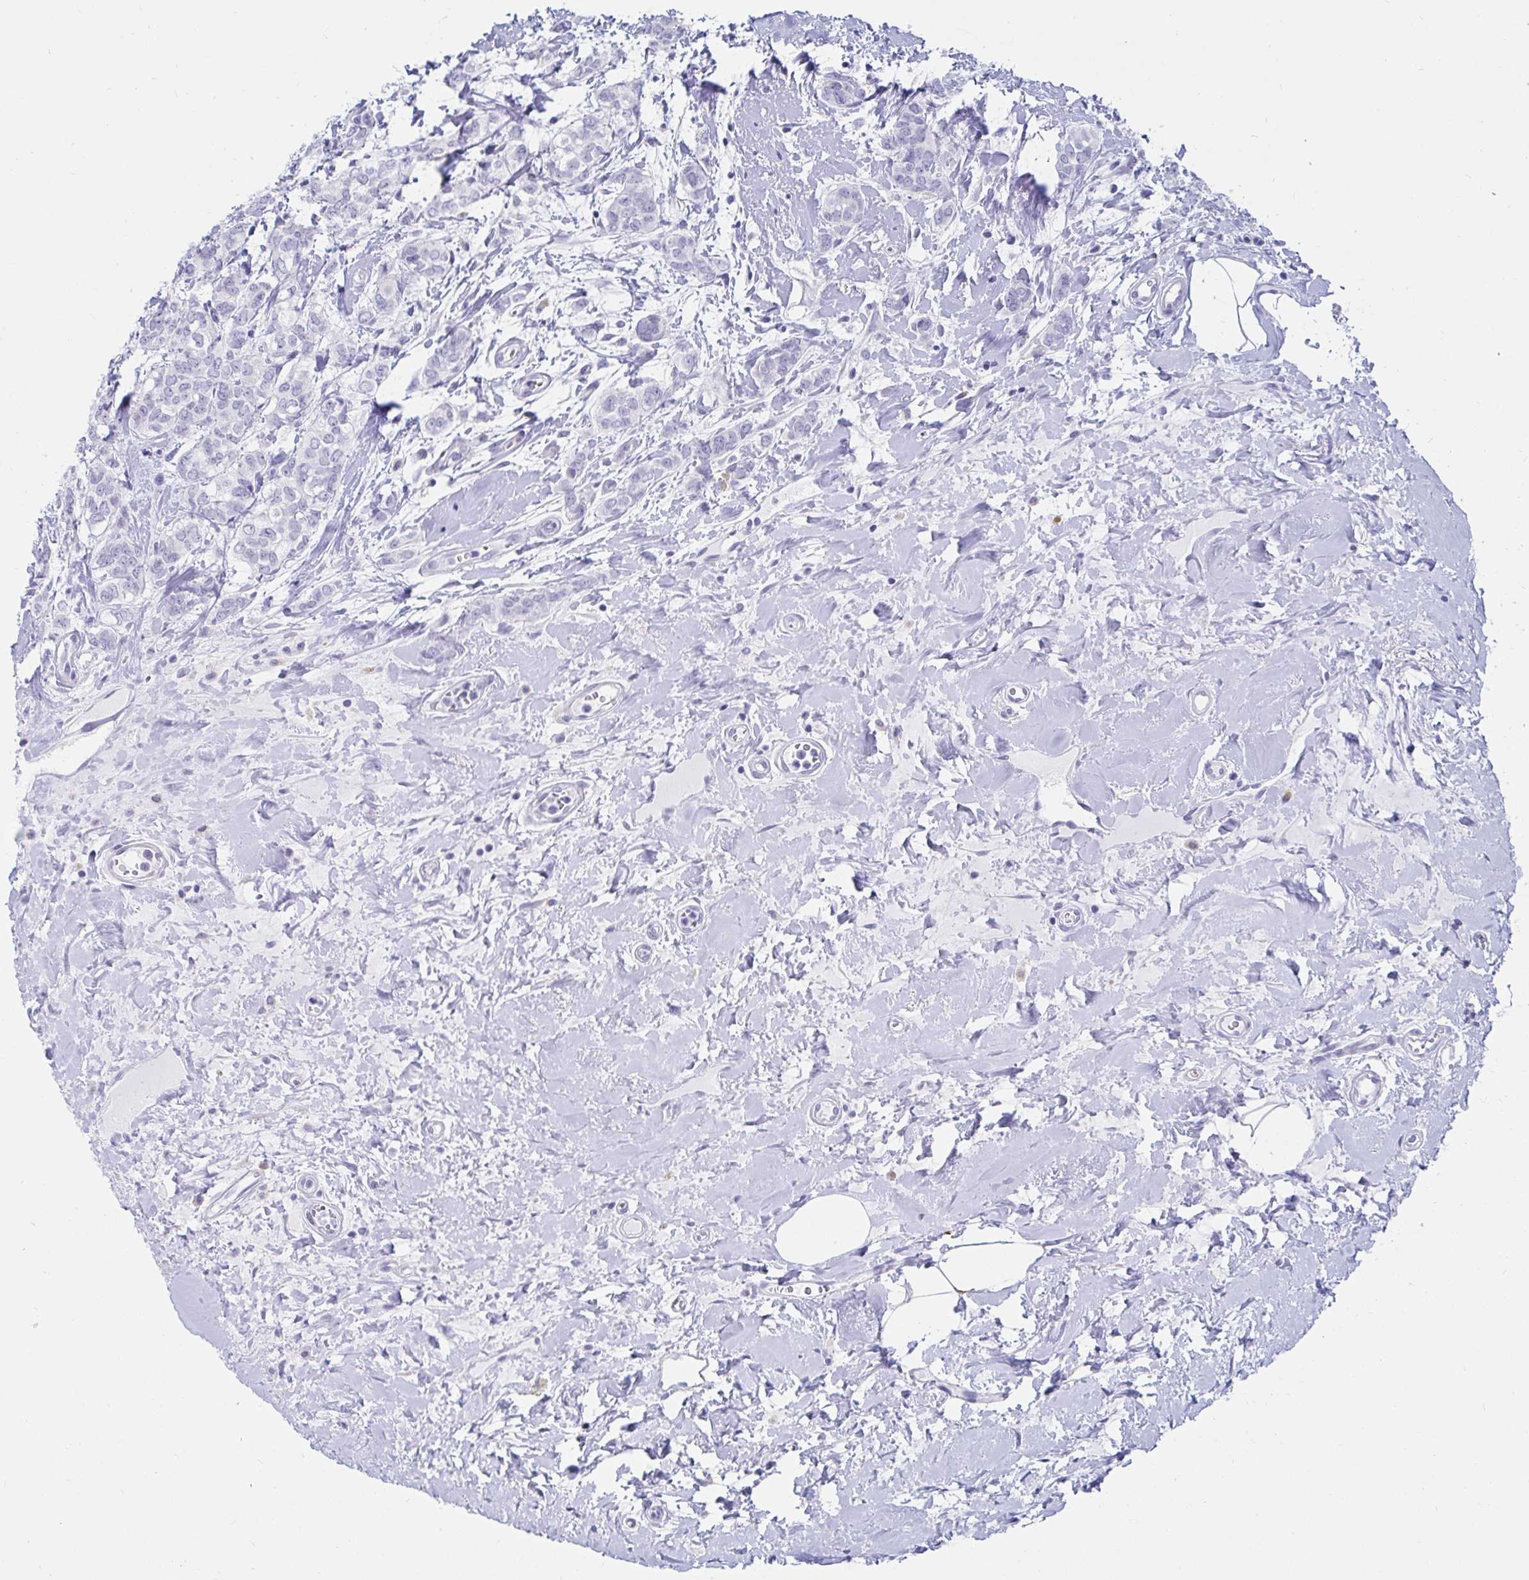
{"staining": {"intensity": "negative", "quantity": "none", "location": "none"}, "tissue": "breast cancer", "cell_type": "Tumor cells", "image_type": "cancer", "snomed": [{"axis": "morphology", "description": "Duct carcinoma"}, {"axis": "topography", "description": "Breast"}], "caption": "Breast cancer stained for a protein using IHC exhibits no expression tumor cells.", "gene": "C4orf17", "patient": {"sex": "female", "age": 61}}